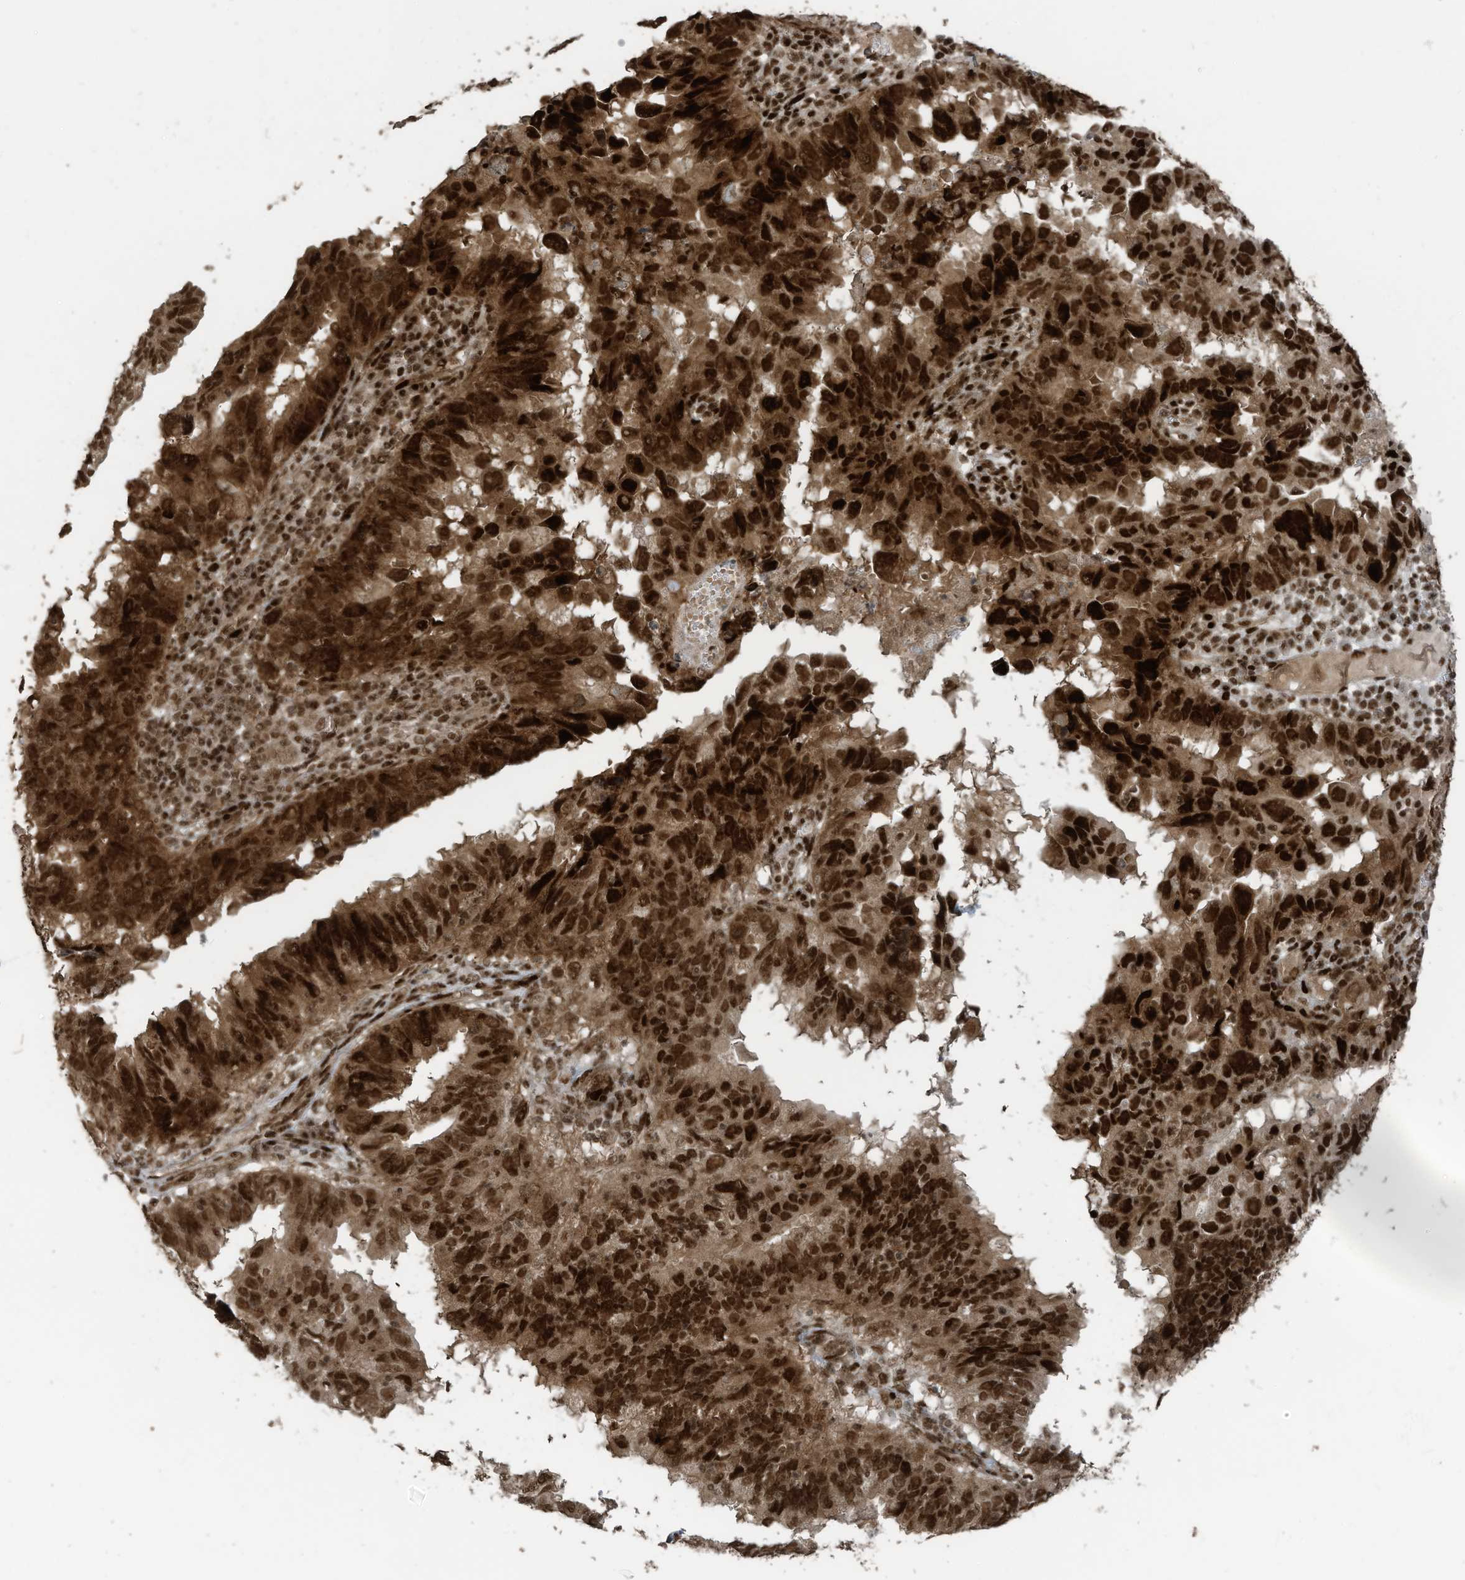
{"staining": {"intensity": "strong", "quantity": ">75%", "location": "cytoplasmic/membranous,nuclear"}, "tissue": "endometrial cancer", "cell_type": "Tumor cells", "image_type": "cancer", "snomed": [{"axis": "morphology", "description": "Adenocarcinoma, NOS"}, {"axis": "topography", "description": "Uterus"}], "caption": "Protein expression analysis of endometrial adenocarcinoma shows strong cytoplasmic/membranous and nuclear expression in approximately >75% of tumor cells.", "gene": "PCNP", "patient": {"sex": "female", "age": 77}}